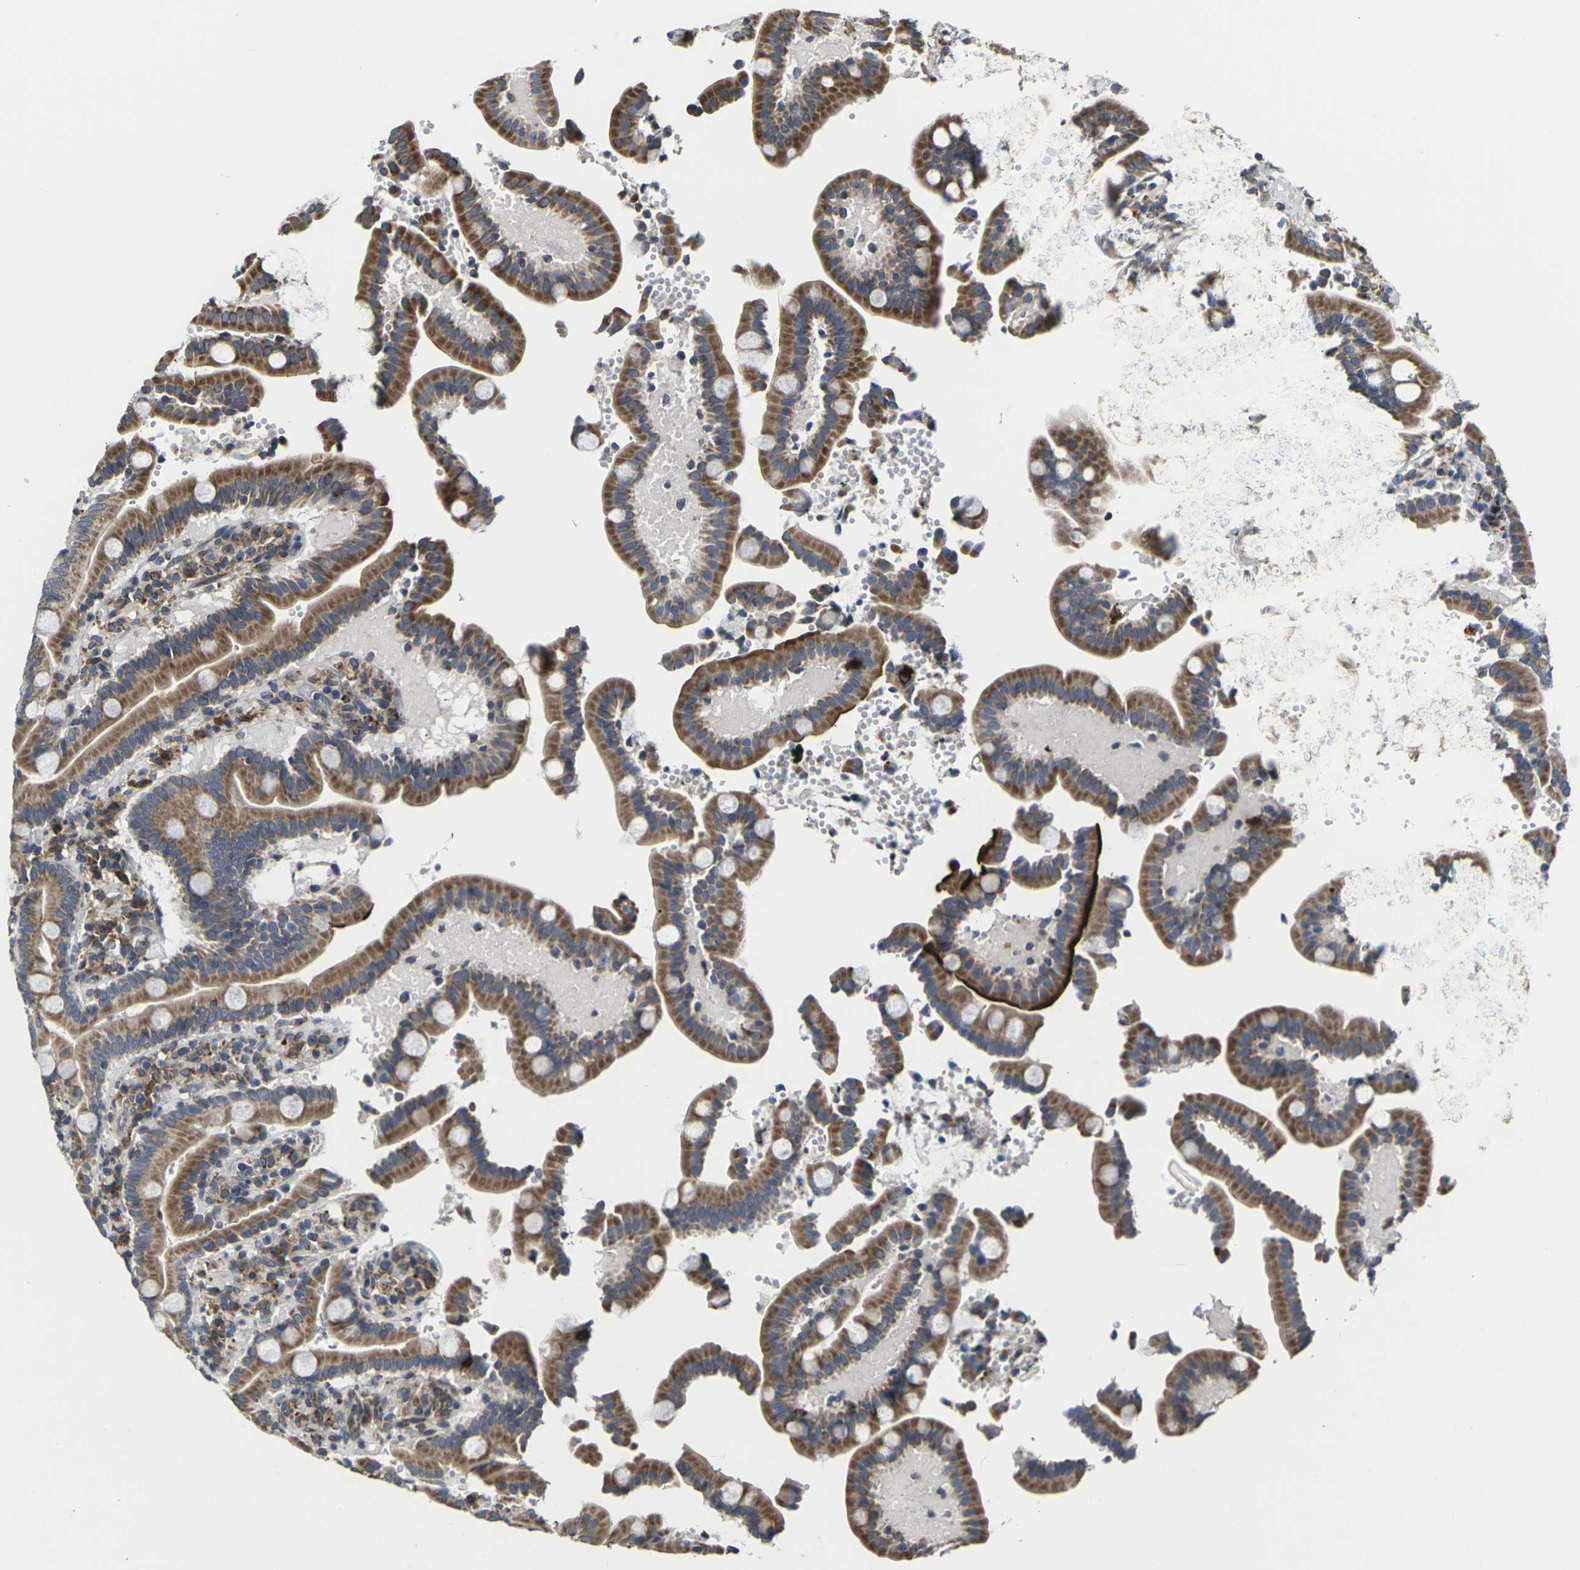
{"staining": {"intensity": "moderate", "quantity": ">75%", "location": "cytoplasmic/membranous"}, "tissue": "duodenum", "cell_type": "Glandular cells", "image_type": "normal", "snomed": [{"axis": "morphology", "description": "Normal tissue, NOS"}, {"axis": "topography", "description": "Small intestine, NOS"}], "caption": "Immunohistochemical staining of normal human duodenum demonstrates moderate cytoplasmic/membranous protein positivity in about >75% of glandular cells.", "gene": "PDZK1IP1", "patient": {"sex": "female", "age": 71}}